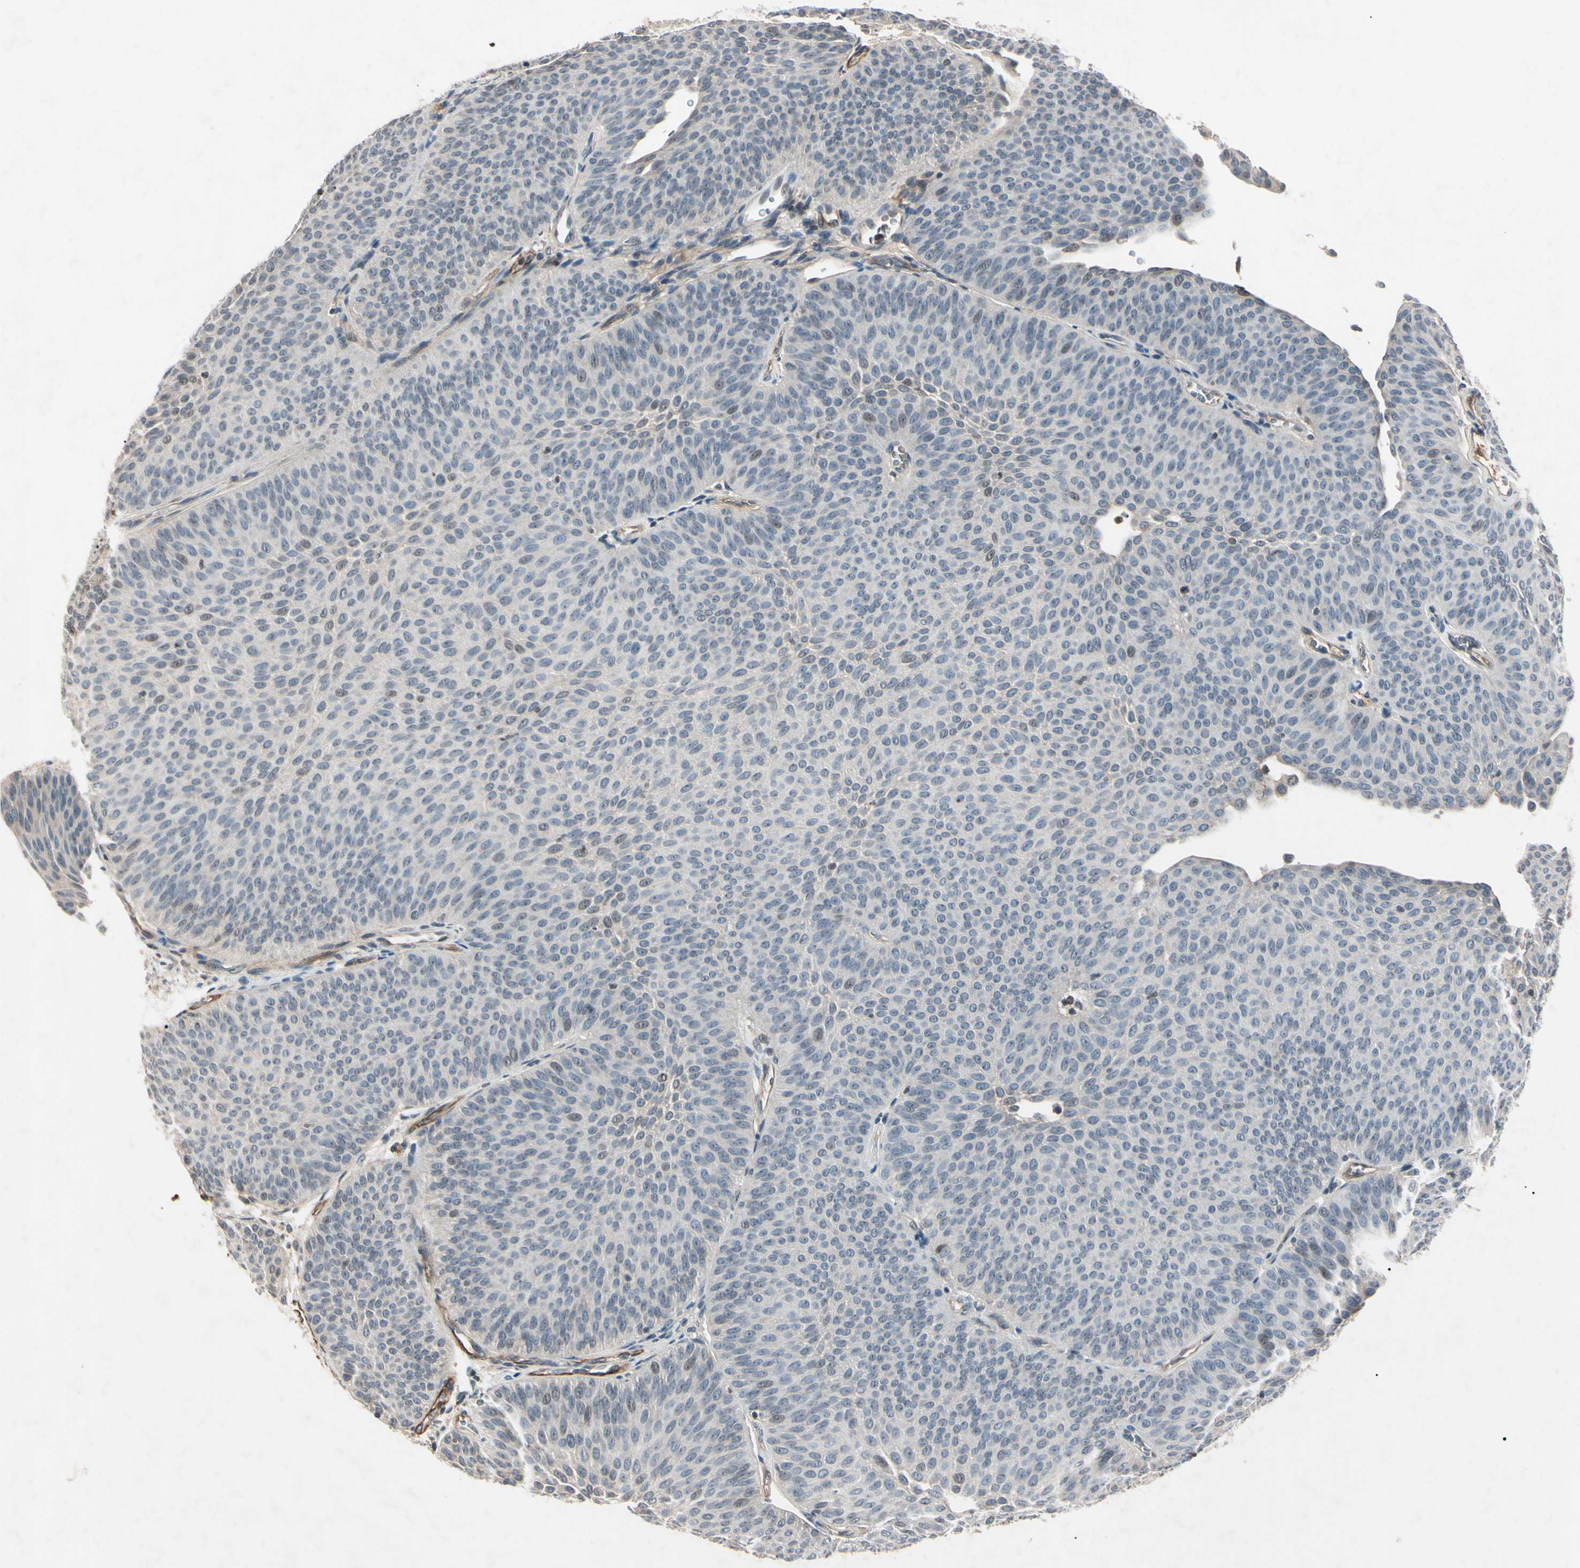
{"staining": {"intensity": "negative", "quantity": "none", "location": "none"}, "tissue": "urothelial cancer", "cell_type": "Tumor cells", "image_type": "cancer", "snomed": [{"axis": "morphology", "description": "Urothelial carcinoma, Low grade"}, {"axis": "topography", "description": "Urinary bladder"}], "caption": "A micrograph of urothelial cancer stained for a protein shows no brown staining in tumor cells.", "gene": "AEBP1", "patient": {"sex": "female", "age": 60}}